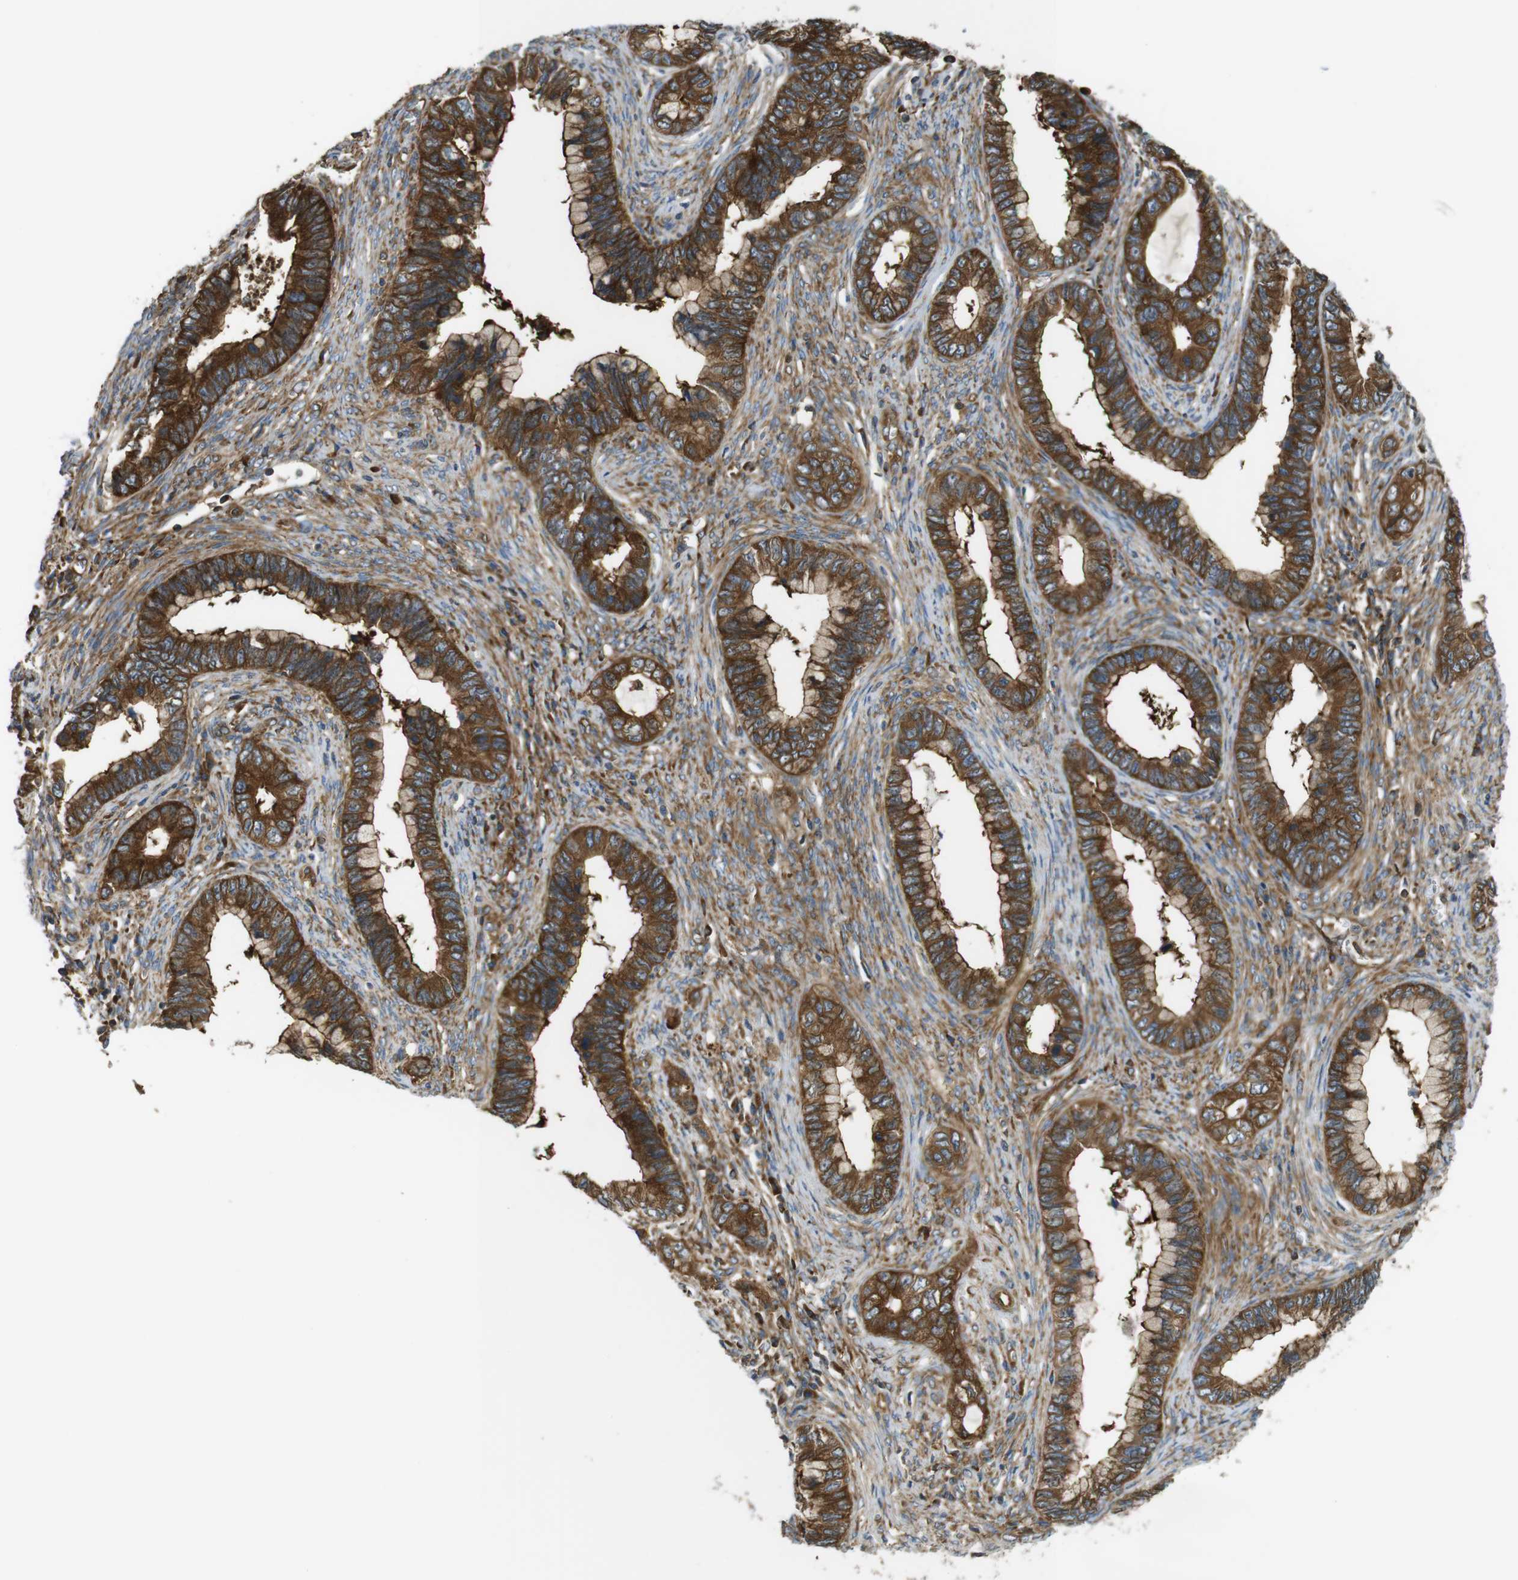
{"staining": {"intensity": "strong", "quantity": ">75%", "location": "cytoplasmic/membranous"}, "tissue": "cervical cancer", "cell_type": "Tumor cells", "image_type": "cancer", "snomed": [{"axis": "morphology", "description": "Adenocarcinoma, NOS"}, {"axis": "topography", "description": "Cervix"}], "caption": "Human adenocarcinoma (cervical) stained with a brown dye shows strong cytoplasmic/membranous positive staining in approximately >75% of tumor cells.", "gene": "TSC1", "patient": {"sex": "female", "age": 44}}